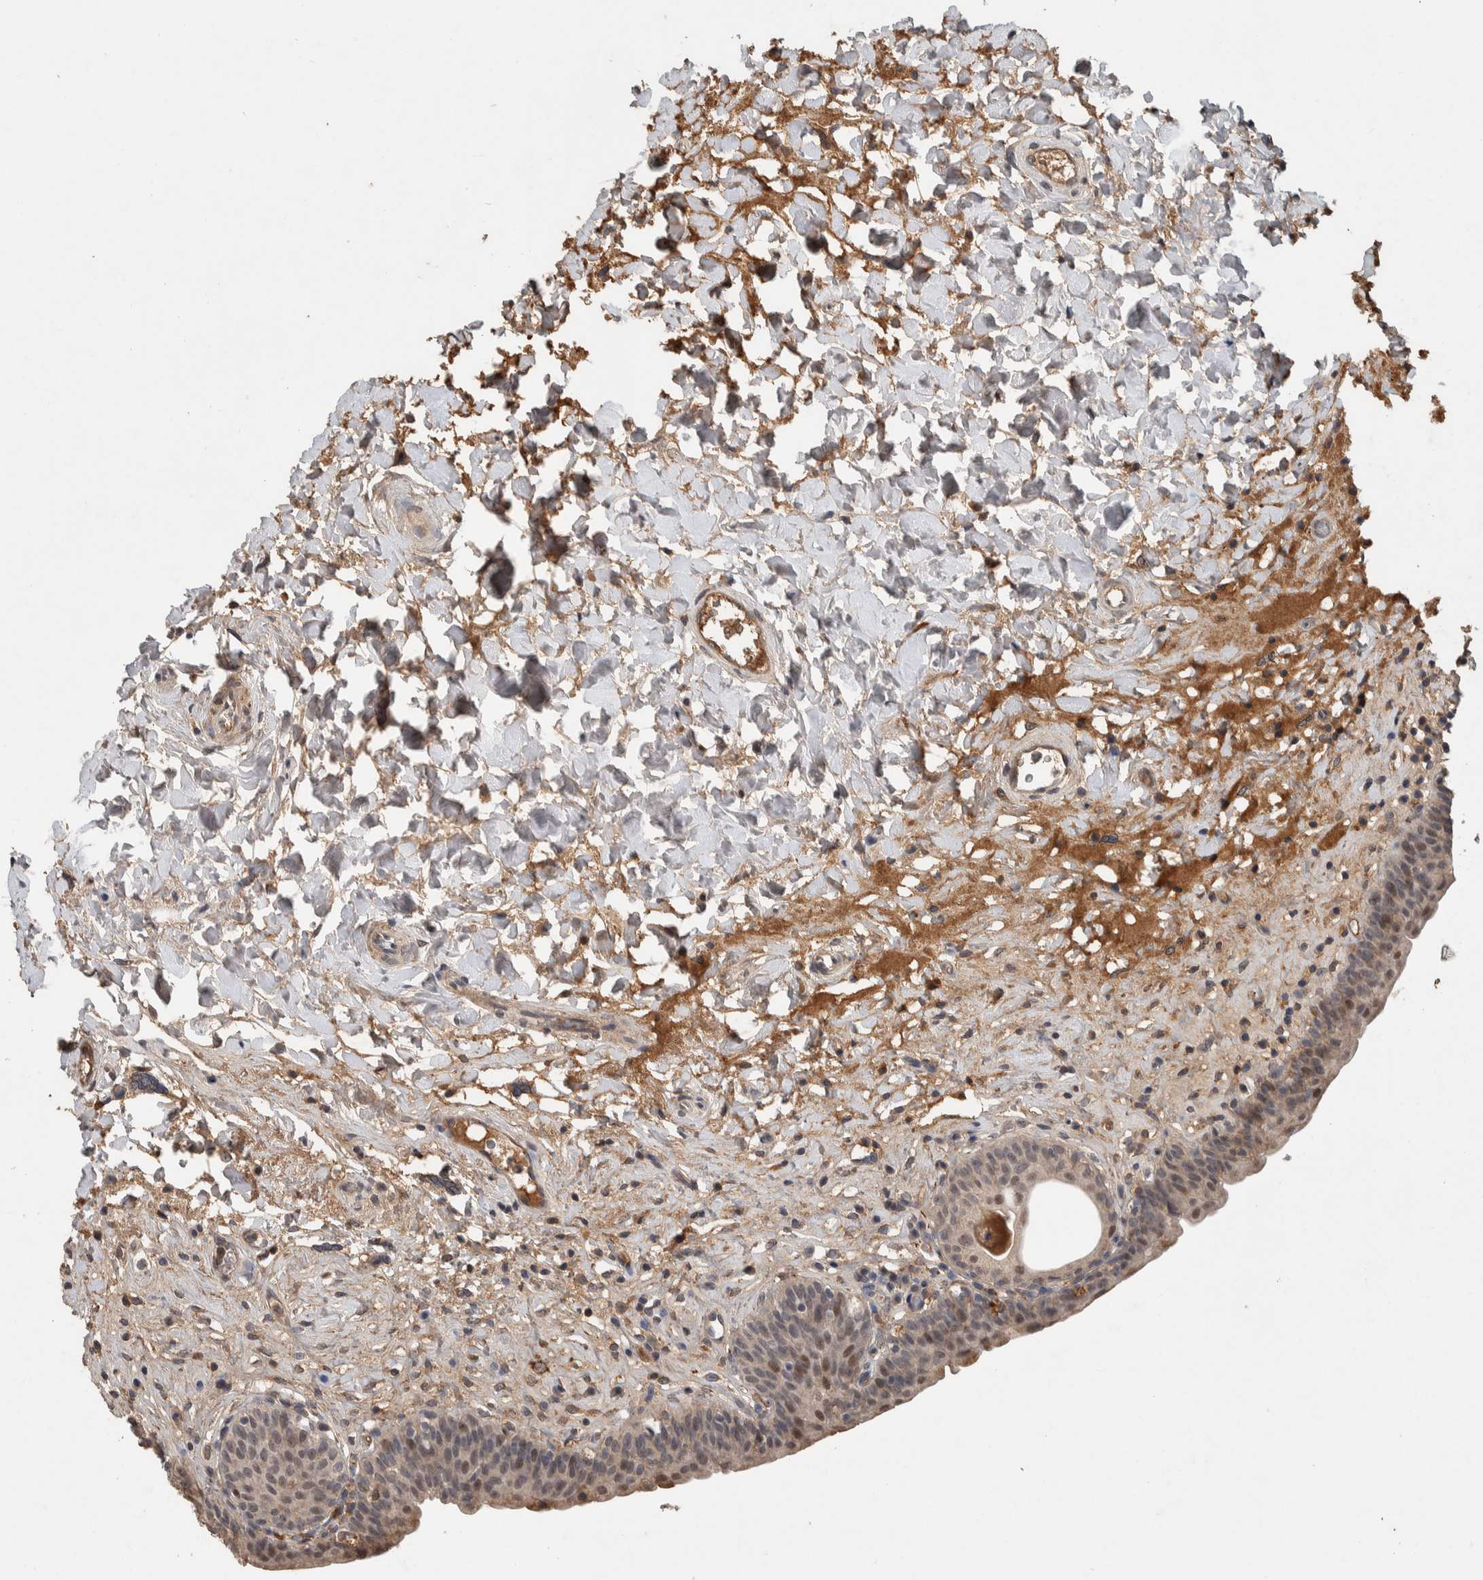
{"staining": {"intensity": "weak", "quantity": "25%-75%", "location": "cytoplasmic/membranous,nuclear"}, "tissue": "urinary bladder", "cell_type": "Urothelial cells", "image_type": "normal", "snomed": [{"axis": "morphology", "description": "Normal tissue, NOS"}, {"axis": "topography", "description": "Urinary bladder"}], "caption": "Immunohistochemistry of unremarkable human urinary bladder shows low levels of weak cytoplasmic/membranous,nuclear expression in about 25%-75% of urothelial cells.", "gene": "CHRM3", "patient": {"sex": "male", "age": 83}}